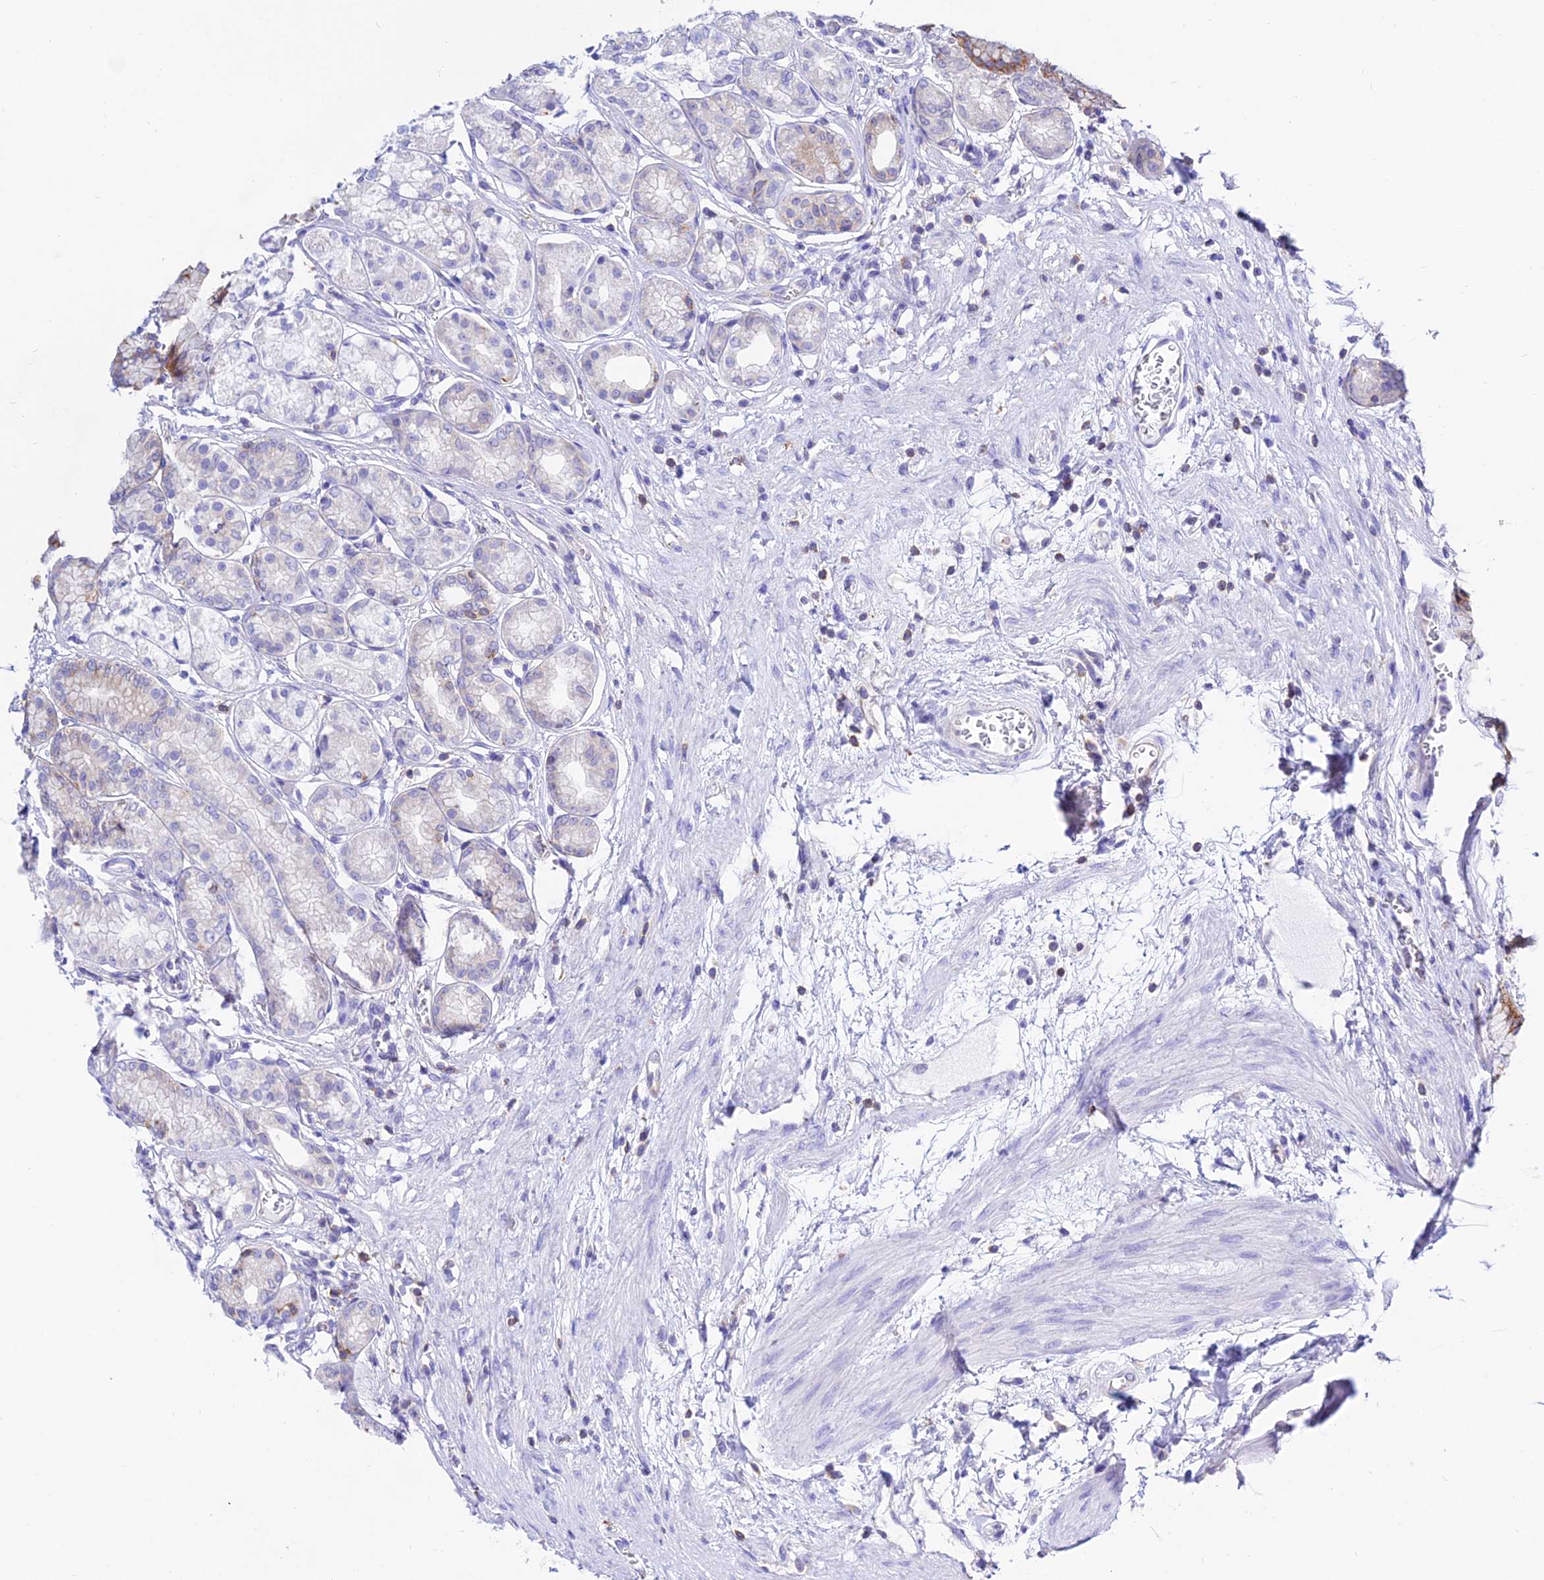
{"staining": {"intensity": "moderate", "quantity": "25%-75%", "location": "cytoplasmic/membranous"}, "tissue": "stomach", "cell_type": "Glandular cells", "image_type": "normal", "snomed": [{"axis": "morphology", "description": "Normal tissue, NOS"}, {"axis": "morphology", "description": "Adenocarcinoma, NOS"}, {"axis": "morphology", "description": "Adenocarcinoma, High grade"}, {"axis": "topography", "description": "Stomach, upper"}, {"axis": "topography", "description": "Stomach"}], "caption": "Normal stomach was stained to show a protein in brown. There is medium levels of moderate cytoplasmic/membranous positivity in about 25%-75% of glandular cells. The staining is performed using DAB (3,3'-diaminobenzidine) brown chromogen to label protein expression. The nuclei are counter-stained blue using hematoxylin.", "gene": "S100A16", "patient": {"sex": "female", "age": 65}}